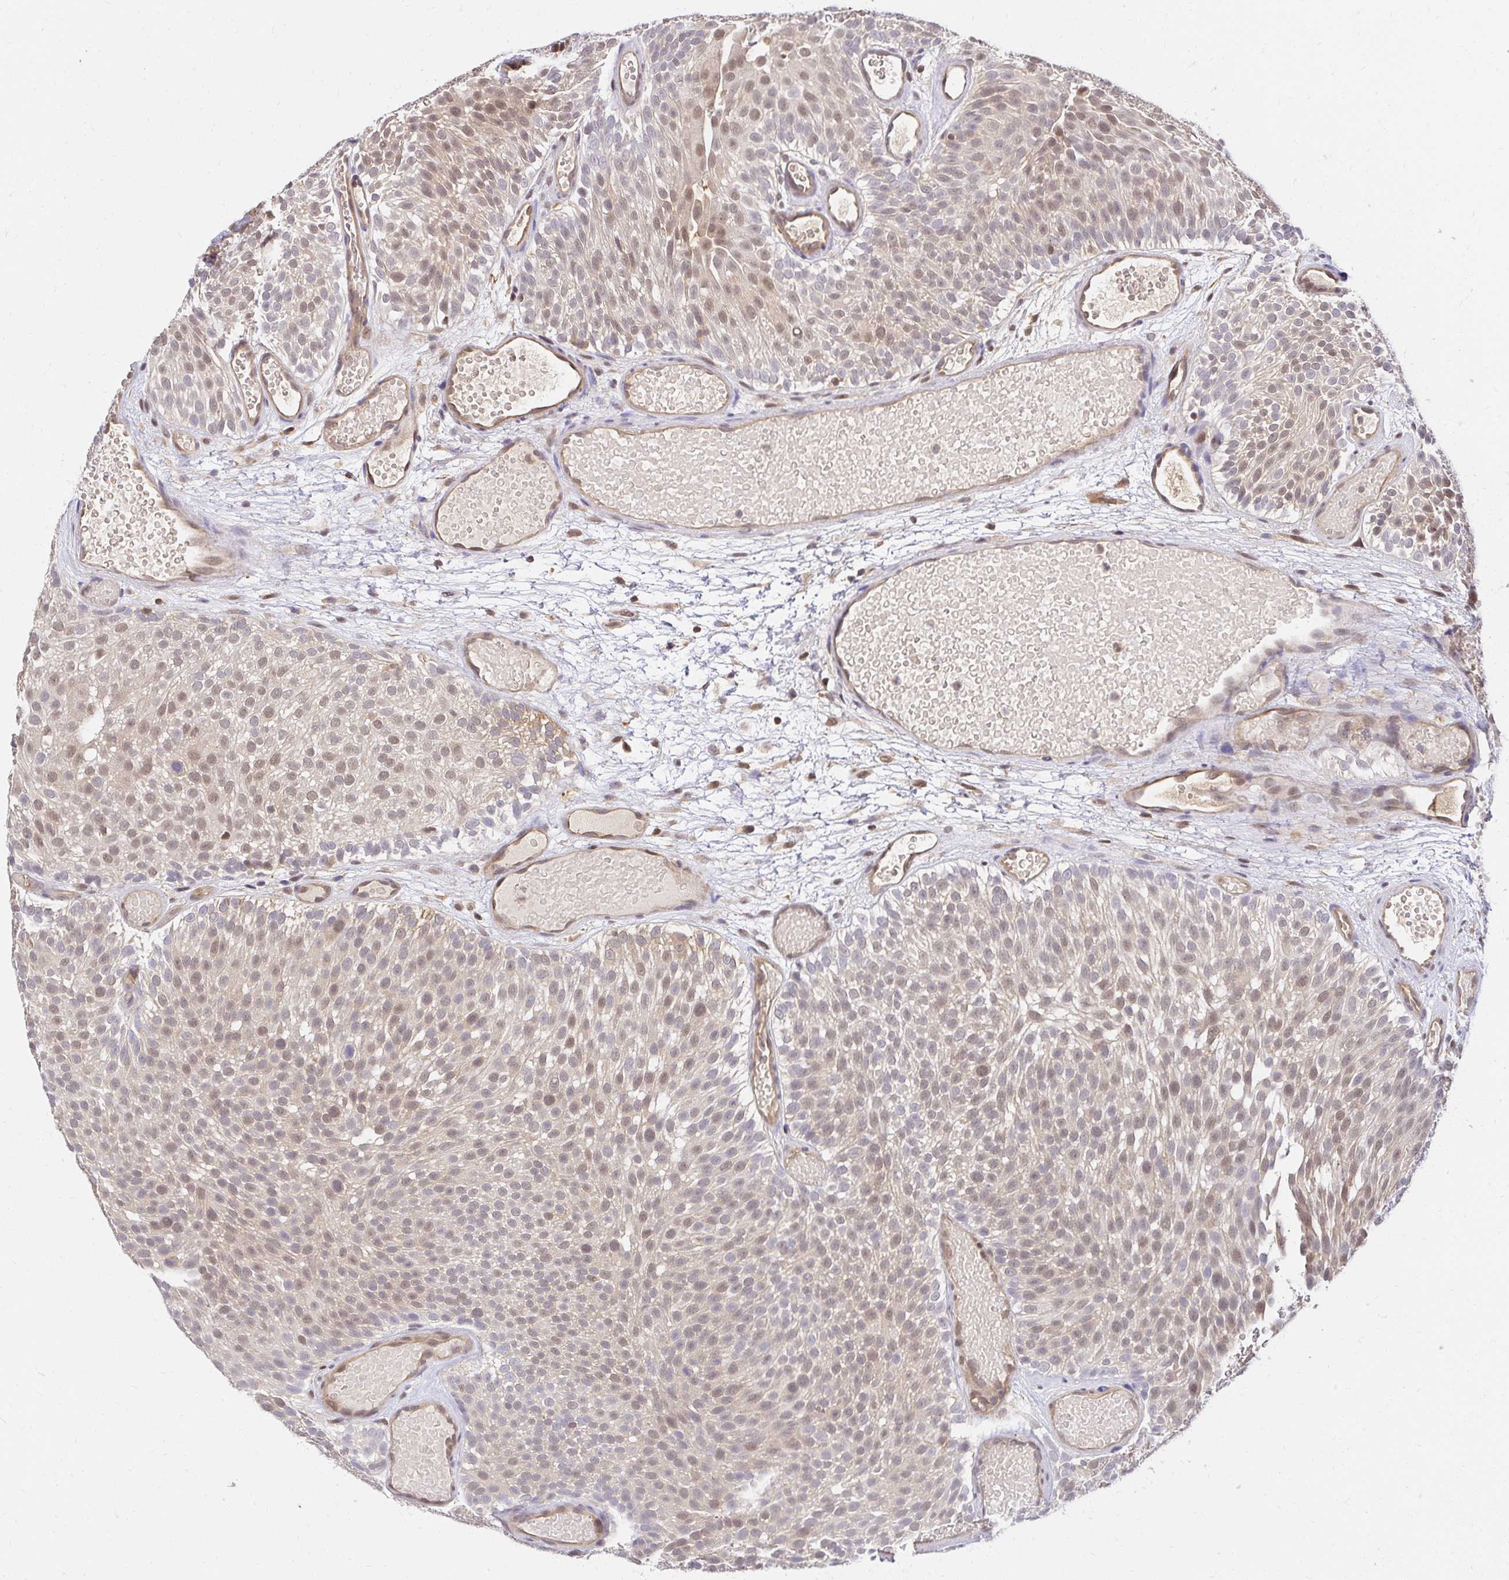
{"staining": {"intensity": "moderate", "quantity": "25%-75%", "location": "nuclear"}, "tissue": "urothelial cancer", "cell_type": "Tumor cells", "image_type": "cancer", "snomed": [{"axis": "morphology", "description": "Urothelial carcinoma, Low grade"}, {"axis": "topography", "description": "Urinary bladder"}], "caption": "Immunohistochemistry (IHC) of human low-grade urothelial carcinoma exhibits medium levels of moderate nuclear expression in approximately 25%-75% of tumor cells. (Stains: DAB in brown, nuclei in blue, Microscopy: brightfield microscopy at high magnification).", "gene": "PSMA4", "patient": {"sex": "male", "age": 78}}